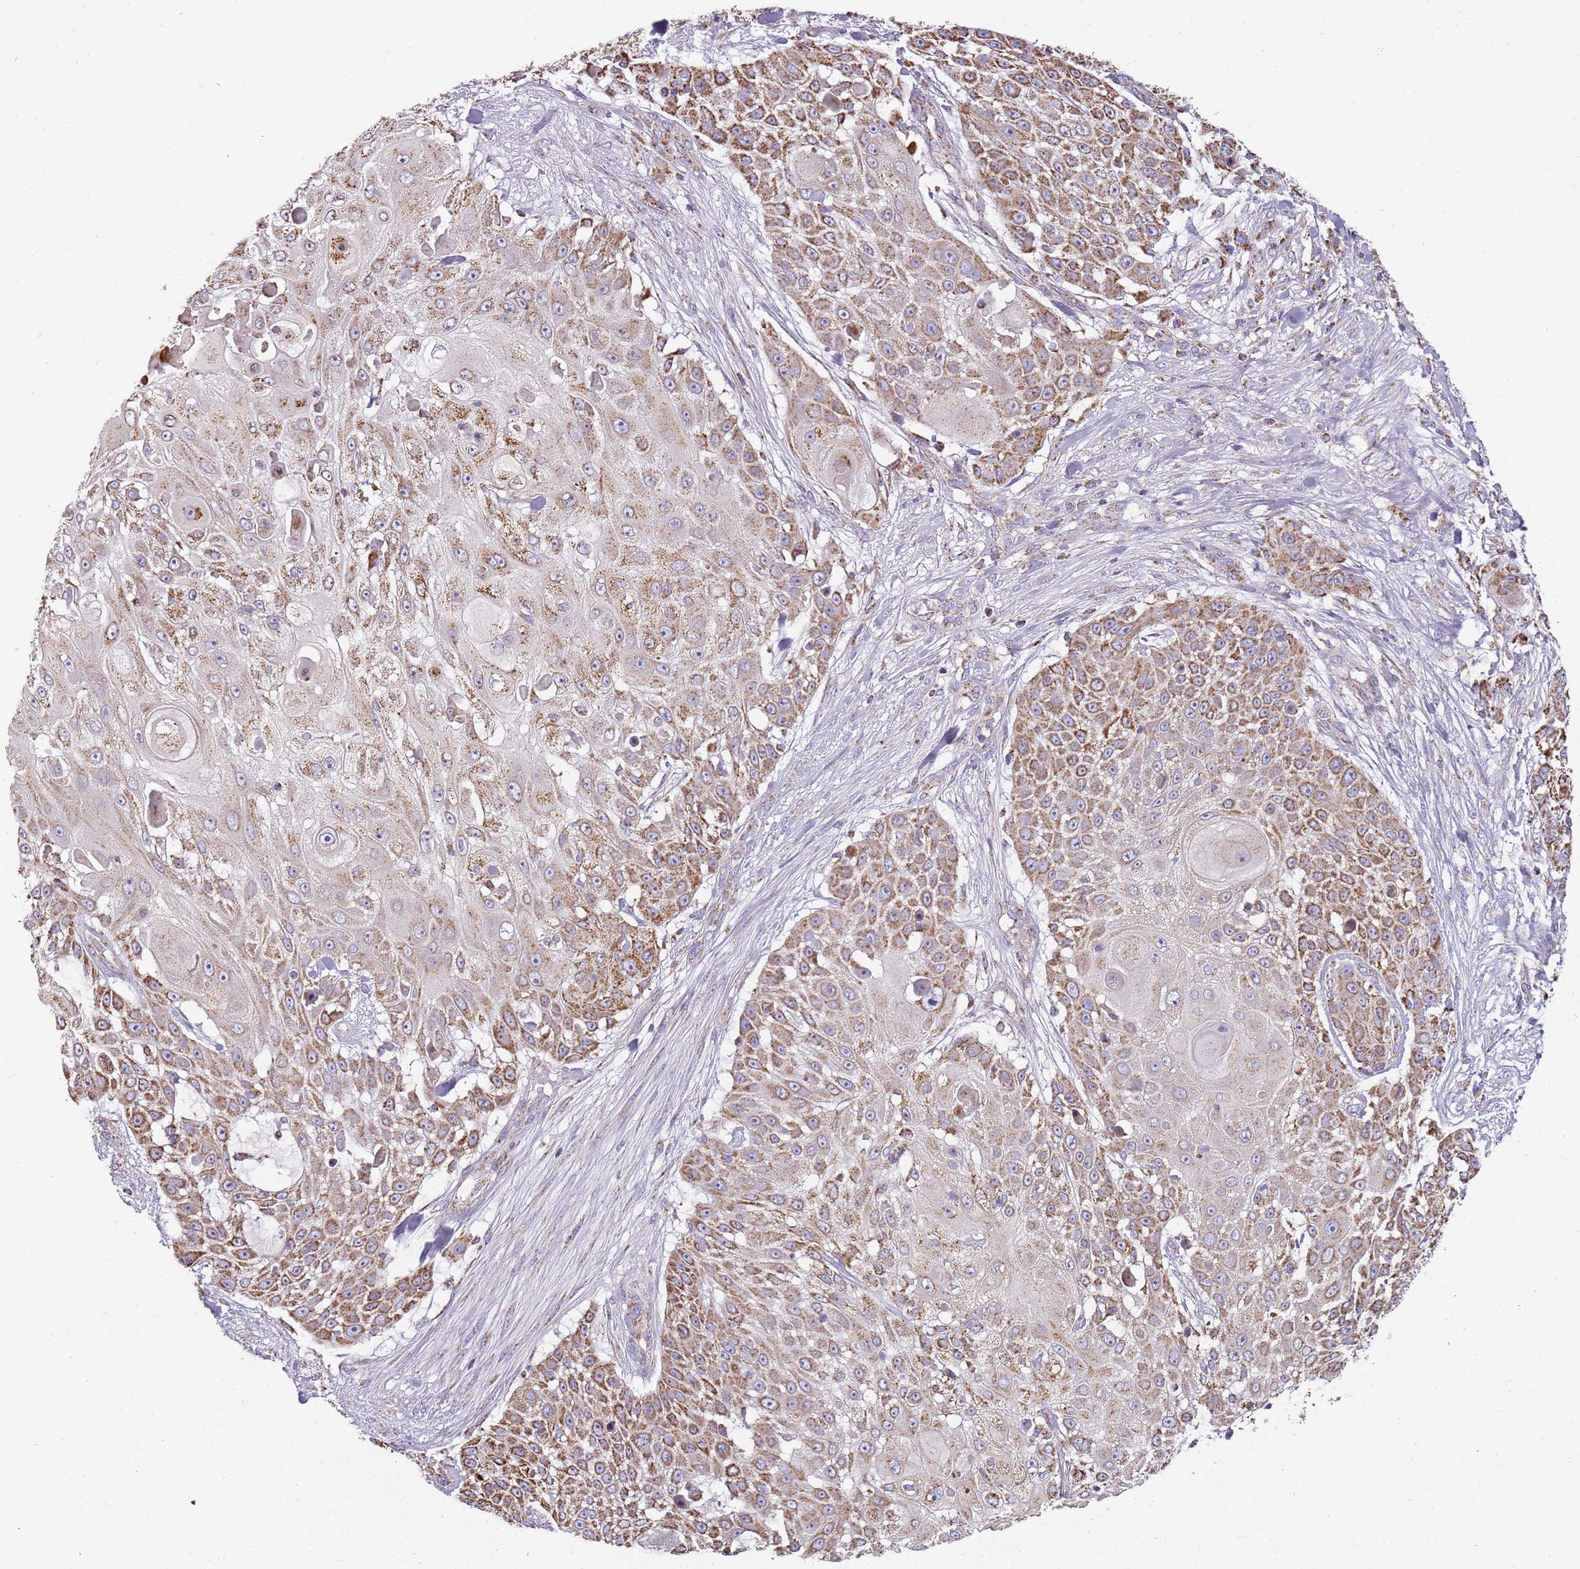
{"staining": {"intensity": "moderate", "quantity": ">75%", "location": "cytoplasmic/membranous"}, "tissue": "skin cancer", "cell_type": "Tumor cells", "image_type": "cancer", "snomed": [{"axis": "morphology", "description": "Squamous cell carcinoma, NOS"}, {"axis": "topography", "description": "Skin"}], "caption": "This micrograph displays immunohistochemistry (IHC) staining of skin cancer (squamous cell carcinoma), with medium moderate cytoplasmic/membranous expression in approximately >75% of tumor cells.", "gene": "TTLL1", "patient": {"sex": "female", "age": 86}}